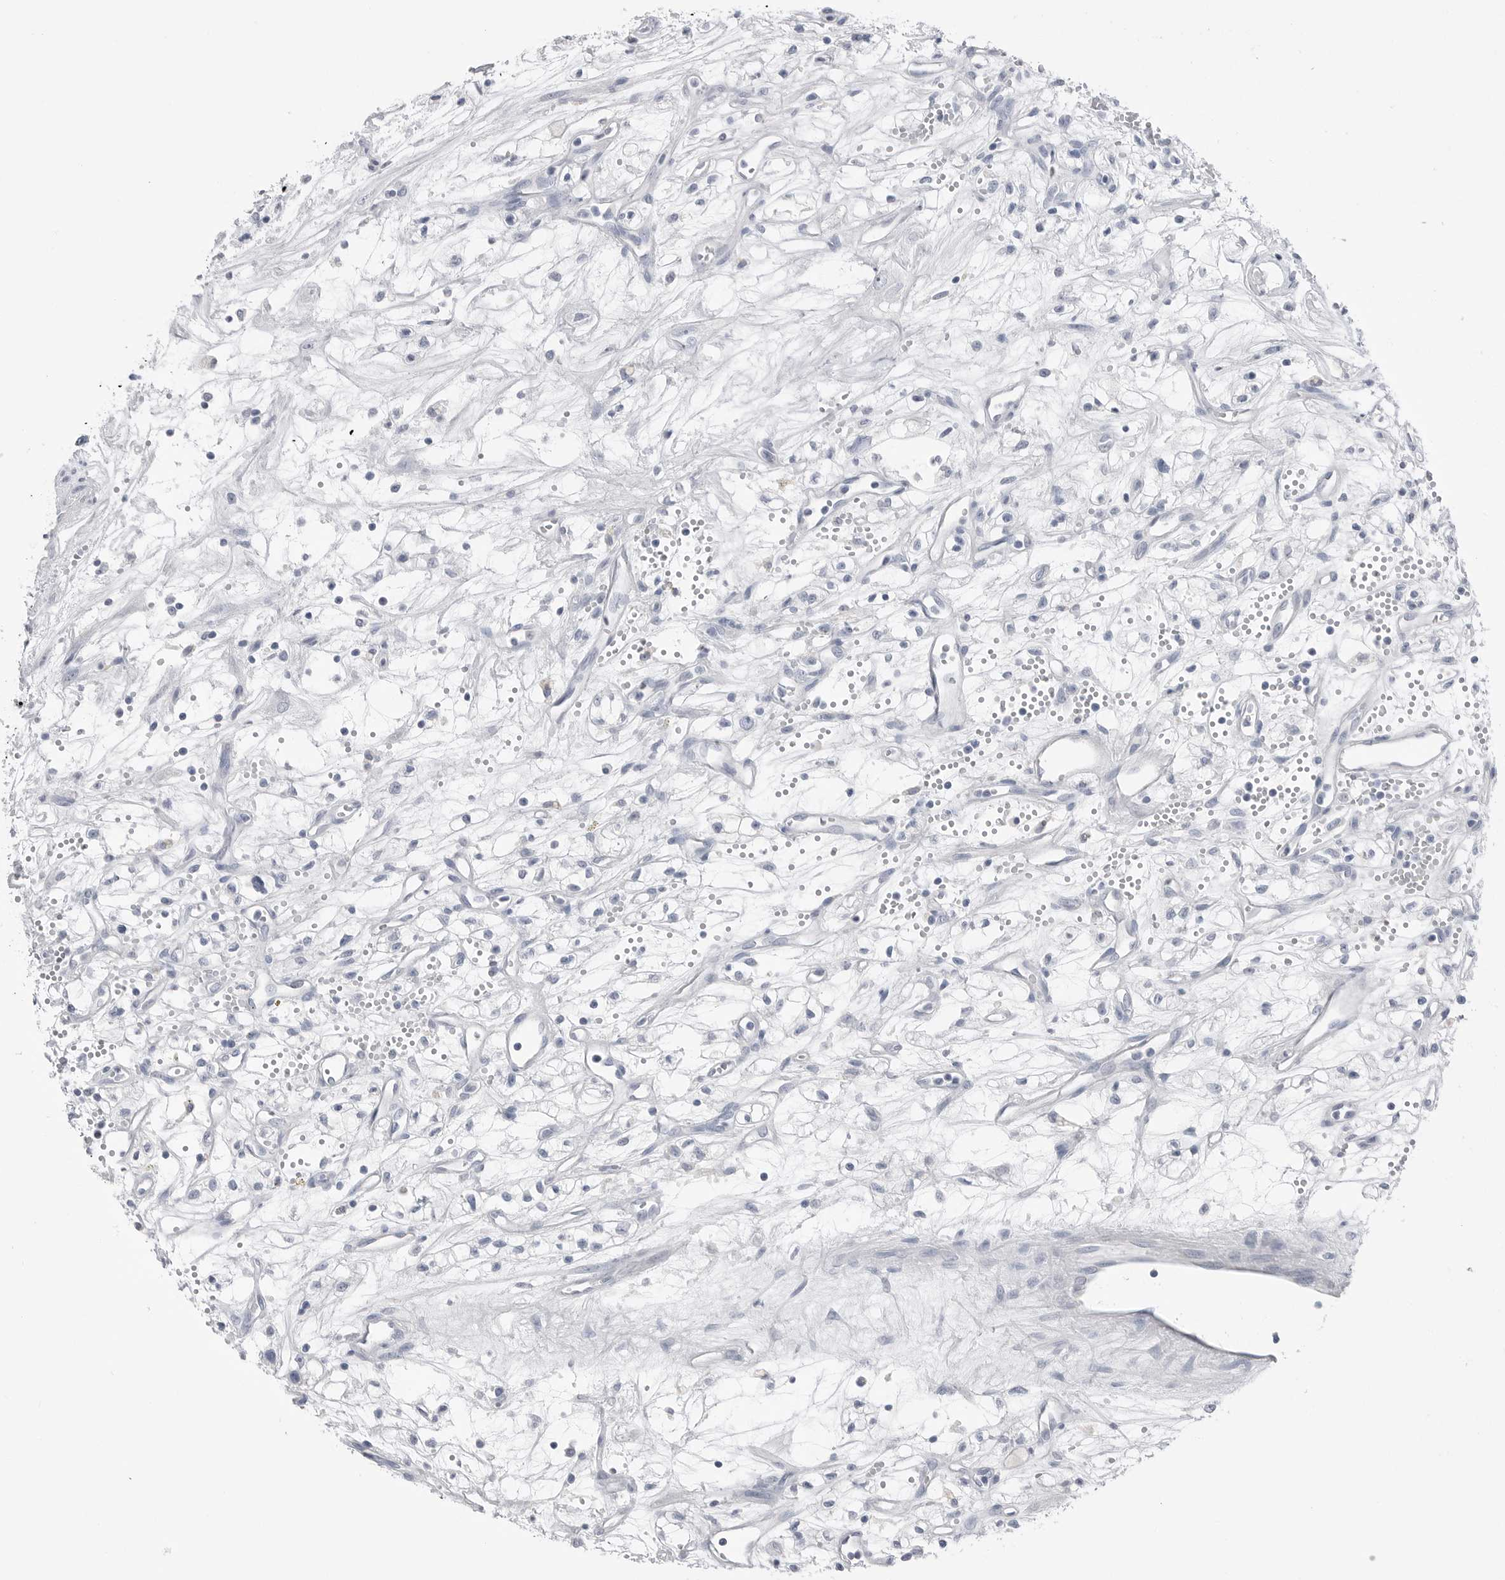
{"staining": {"intensity": "negative", "quantity": "none", "location": "none"}, "tissue": "renal cancer", "cell_type": "Tumor cells", "image_type": "cancer", "snomed": [{"axis": "morphology", "description": "Adenocarcinoma, NOS"}, {"axis": "topography", "description": "Kidney"}], "caption": "Immunohistochemistry histopathology image of renal cancer (adenocarcinoma) stained for a protein (brown), which exhibits no expression in tumor cells. (Stains: DAB (3,3'-diaminobenzidine) immunohistochemistry (IHC) with hematoxylin counter stain, Microscopy: brightfield microscopy at high magnification).", "gene": "ABHD12", "patient": {"sex": "male", "age": 59}}